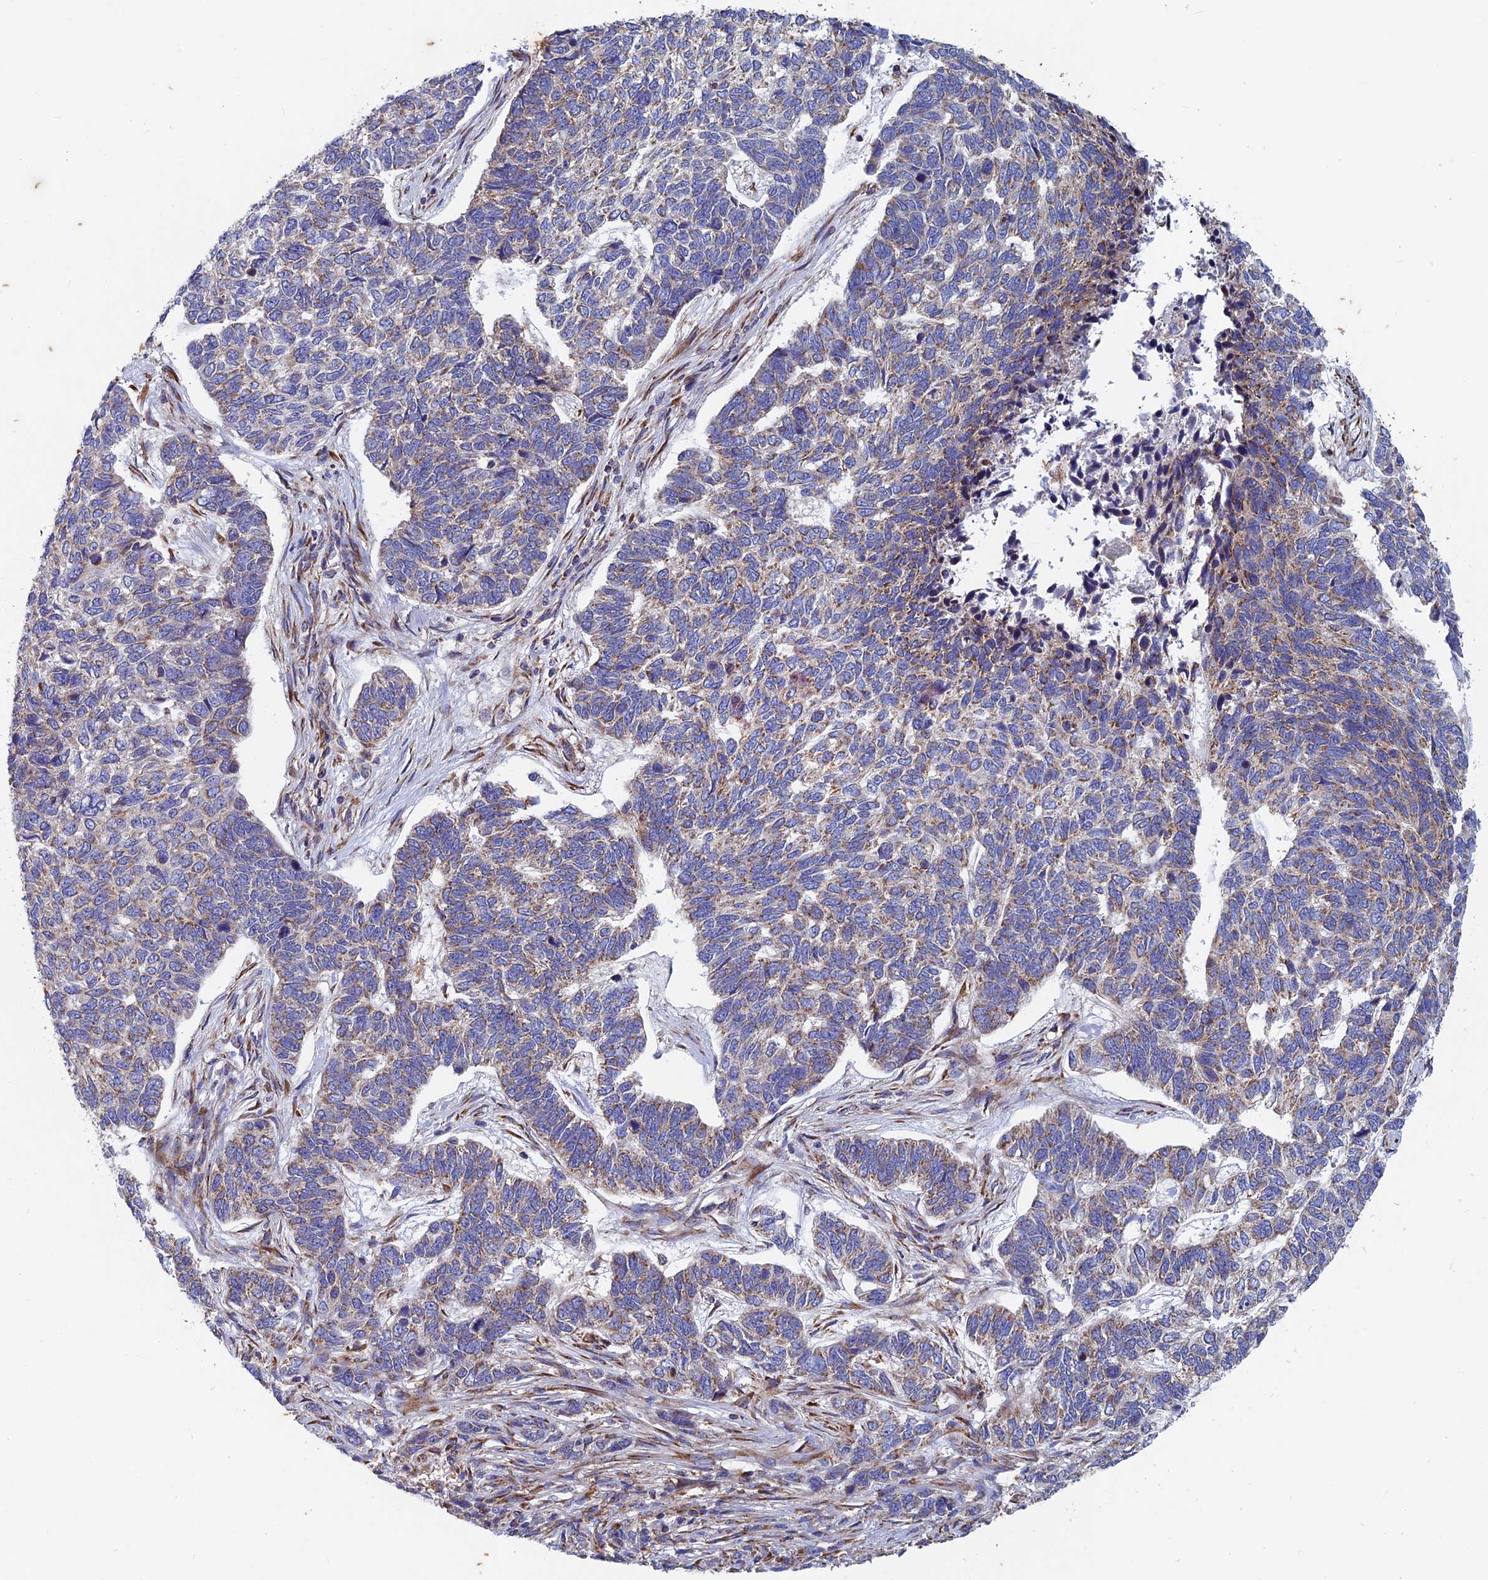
{"staining": {"intensity": "weak", "quantity": "<25%", "location": "cytoplasmic/membranous"}, "tissue": "skin cancer", "cell_type": "Tumor cells", "image_type": "cancer", "snomed": [{"axis": "morphology", "description": "Basal cell carcinoma"}, {"axis": "topography", "description": "Skin"}], "caption": "Protein analysis of skin basal cell carcinoma demonstrates no significant staining in tumor cells. (Immunohistochemistry (ihc), brightfield microscopy, high magnification).", "gene": "AP4S1", "patient": {"sex": "female", "age": 65}}